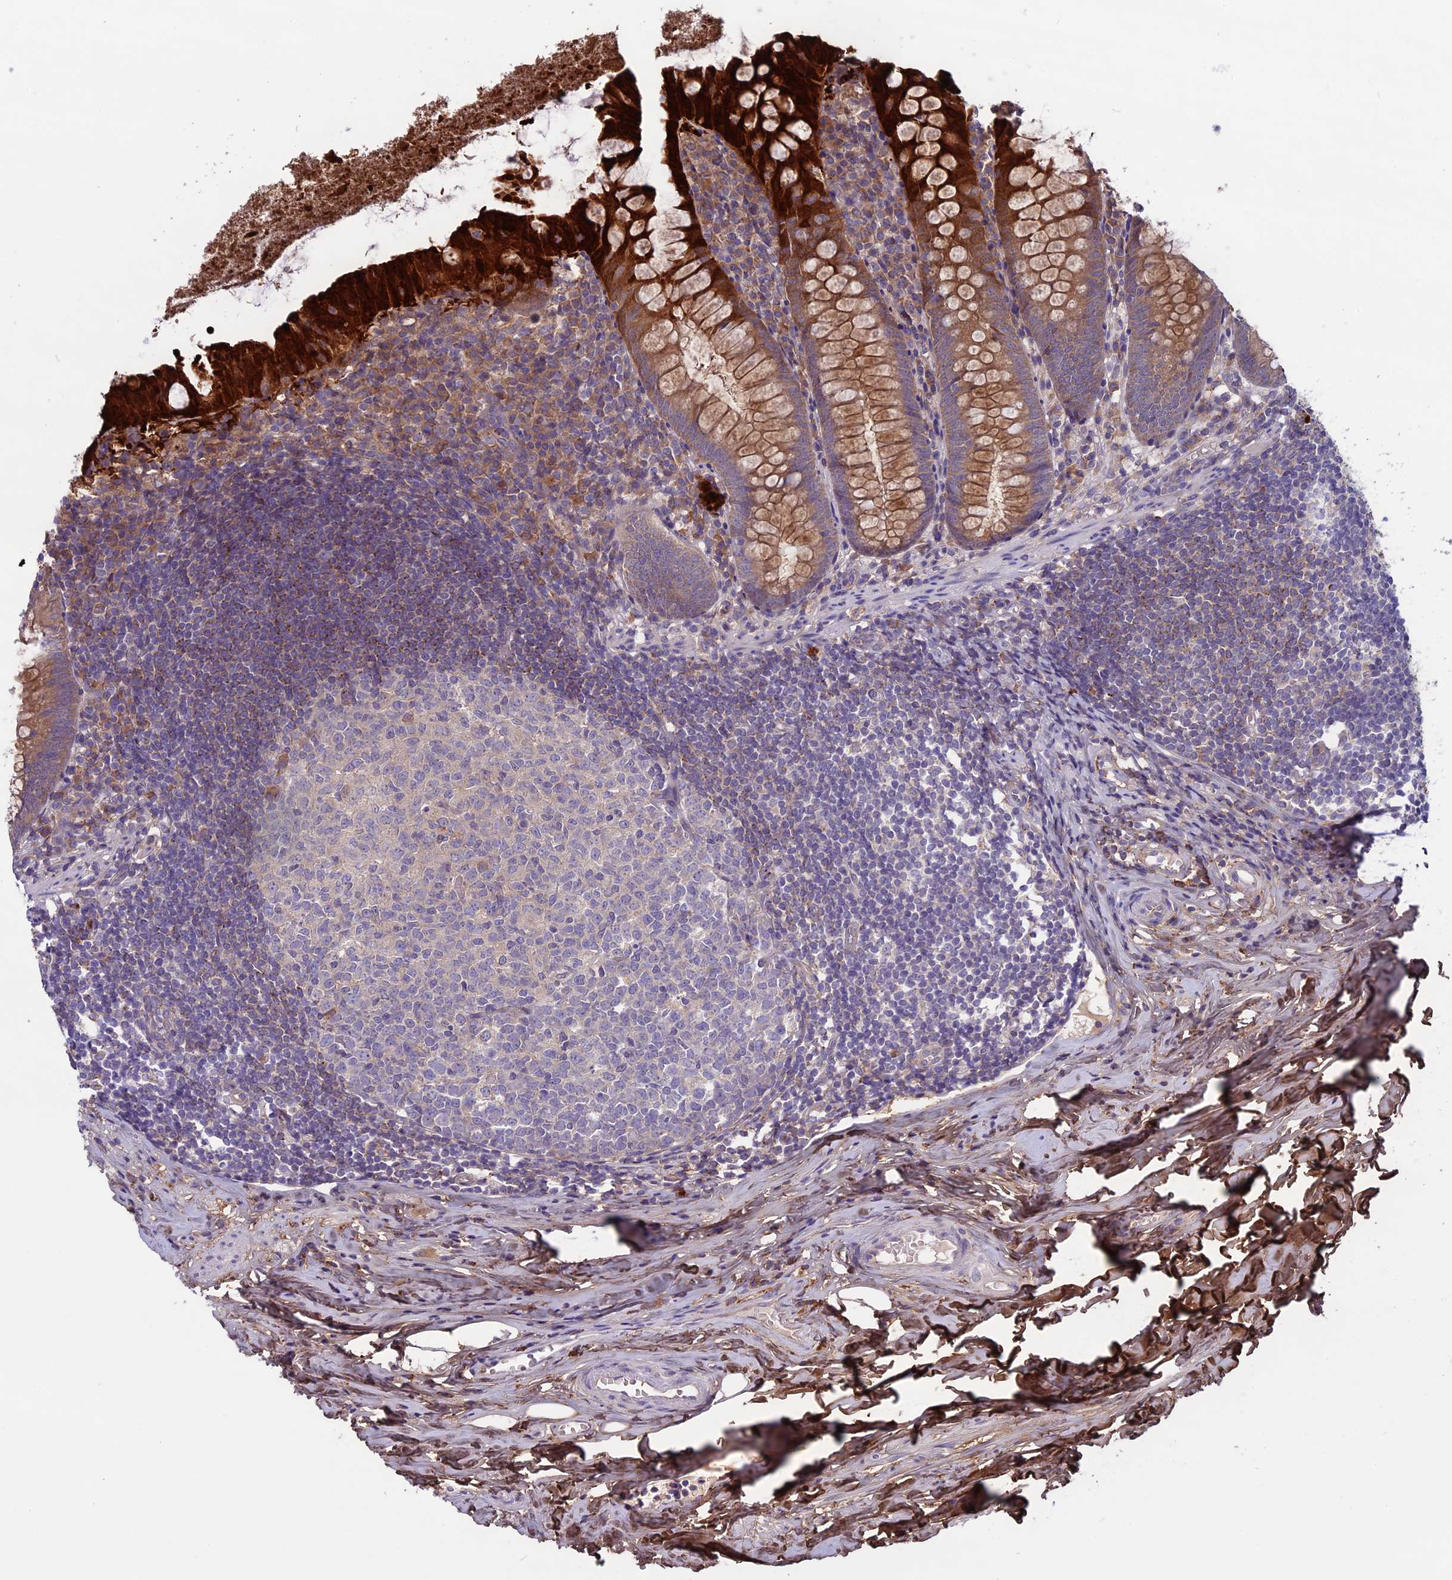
{"staining": {"intensity": "strong", "quantity": "25%-75%", "location": "cytoplasmic/membranous"}, "tissue": "appendix", "cell_type": "Glandular cells", "image_type": "normal", "snomed": [{"axis": "morphology", "description": "Normal tissue, NOS"}, {"axis": "topography", "description": "Appendix"}], "caption": "Protein analysis of benign appendix displays strong cytoplasmic/membranous expression in approximately 25%-75% of glandular cells.", "gene": "DCTN5", "patient": {"sex": "female", "age": 51}}